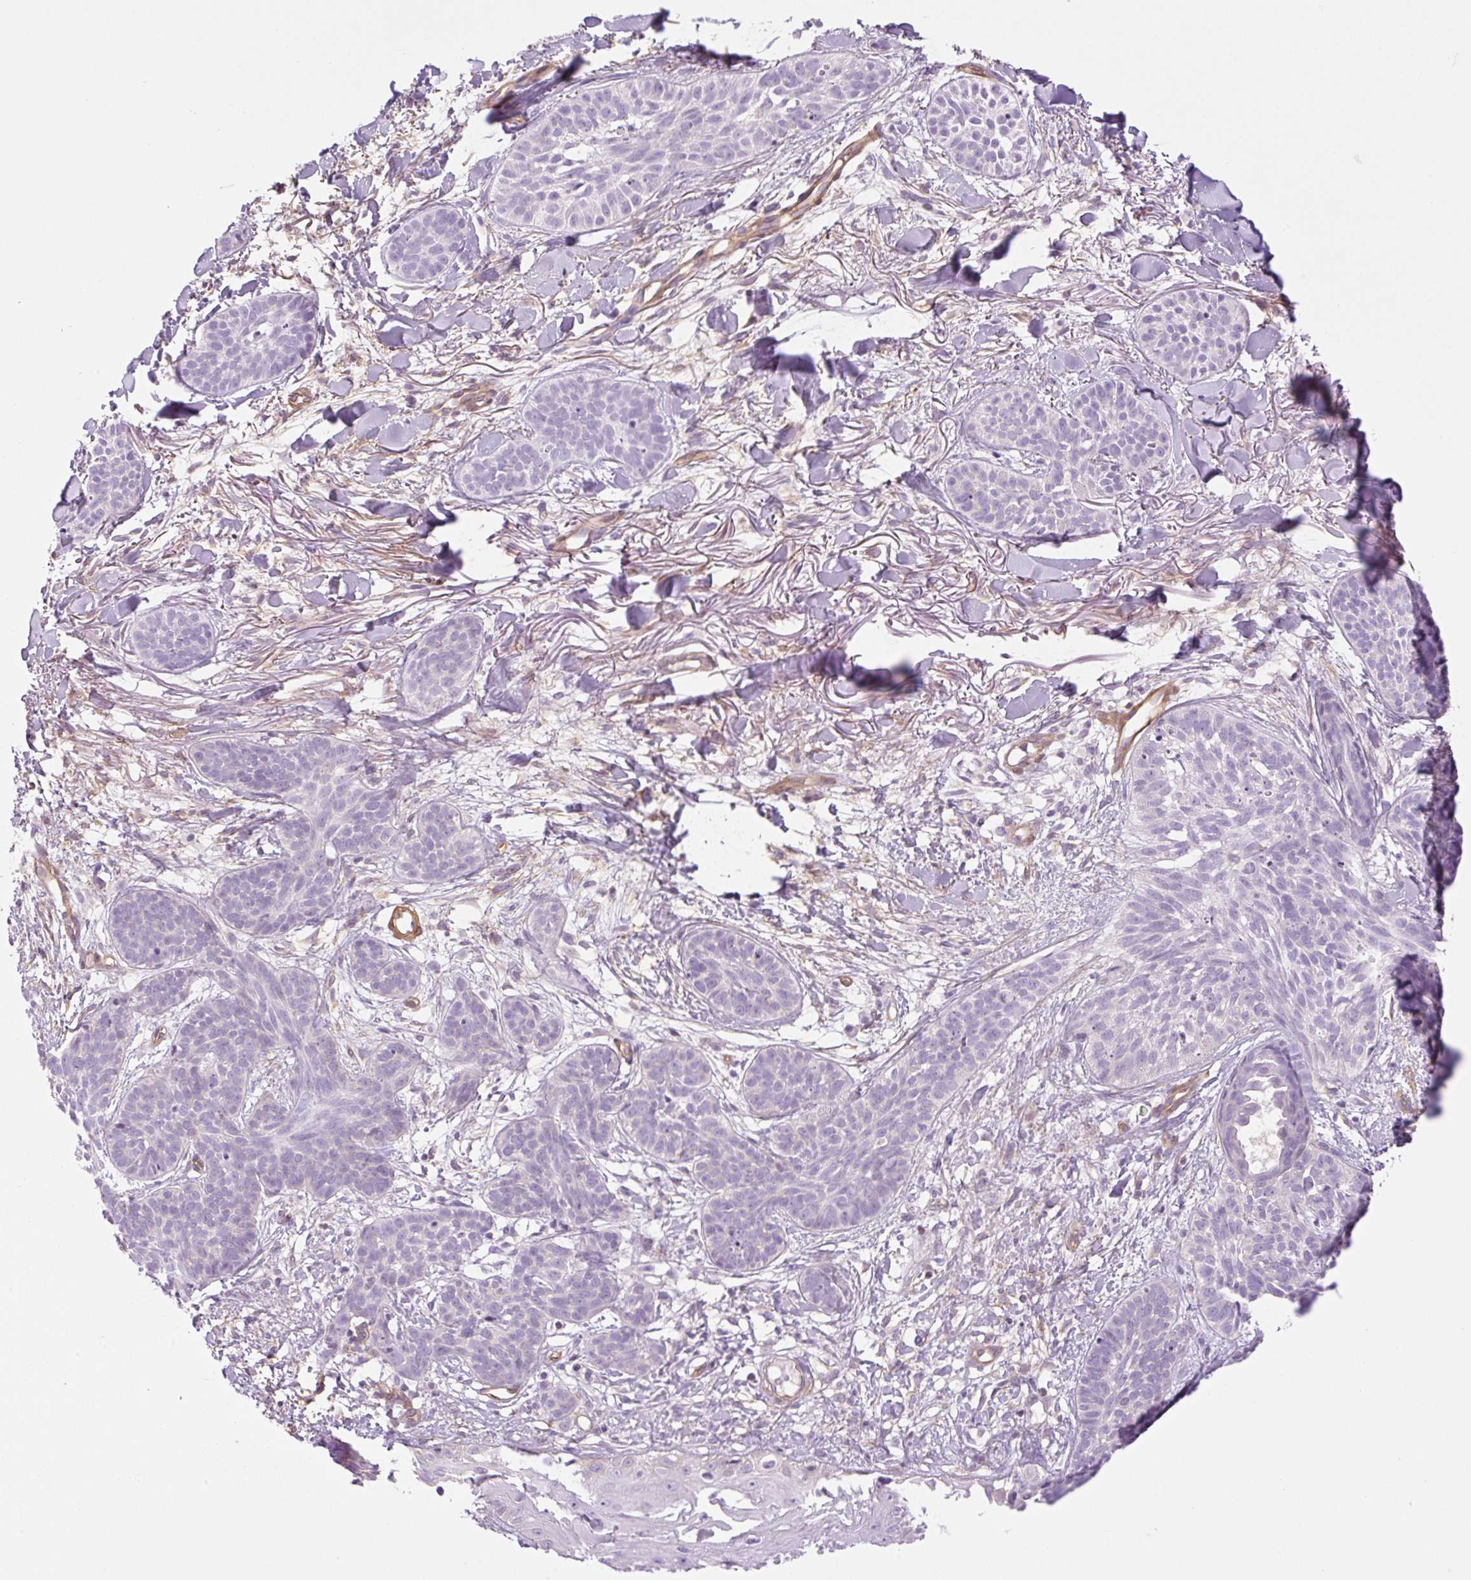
{"staining": {"intensity": "negative", "quantity": "none", "location": "none"}, "tissue": "skin cancer", "cell_type": "Tumor cells", "image_type": "cancer", "snomed": [{"axis": "morphology", "description": "Basal cell carcinoma"}, {"axis": "topography", "description": "Skin"}], "caption": "Human basal cell carcinoma (skin) stained for a protein using immunohistochemistry exhibits no positivity in tumor cells.", "gene": "EHD3", "patient": {"sex": "male", "age": 52}}